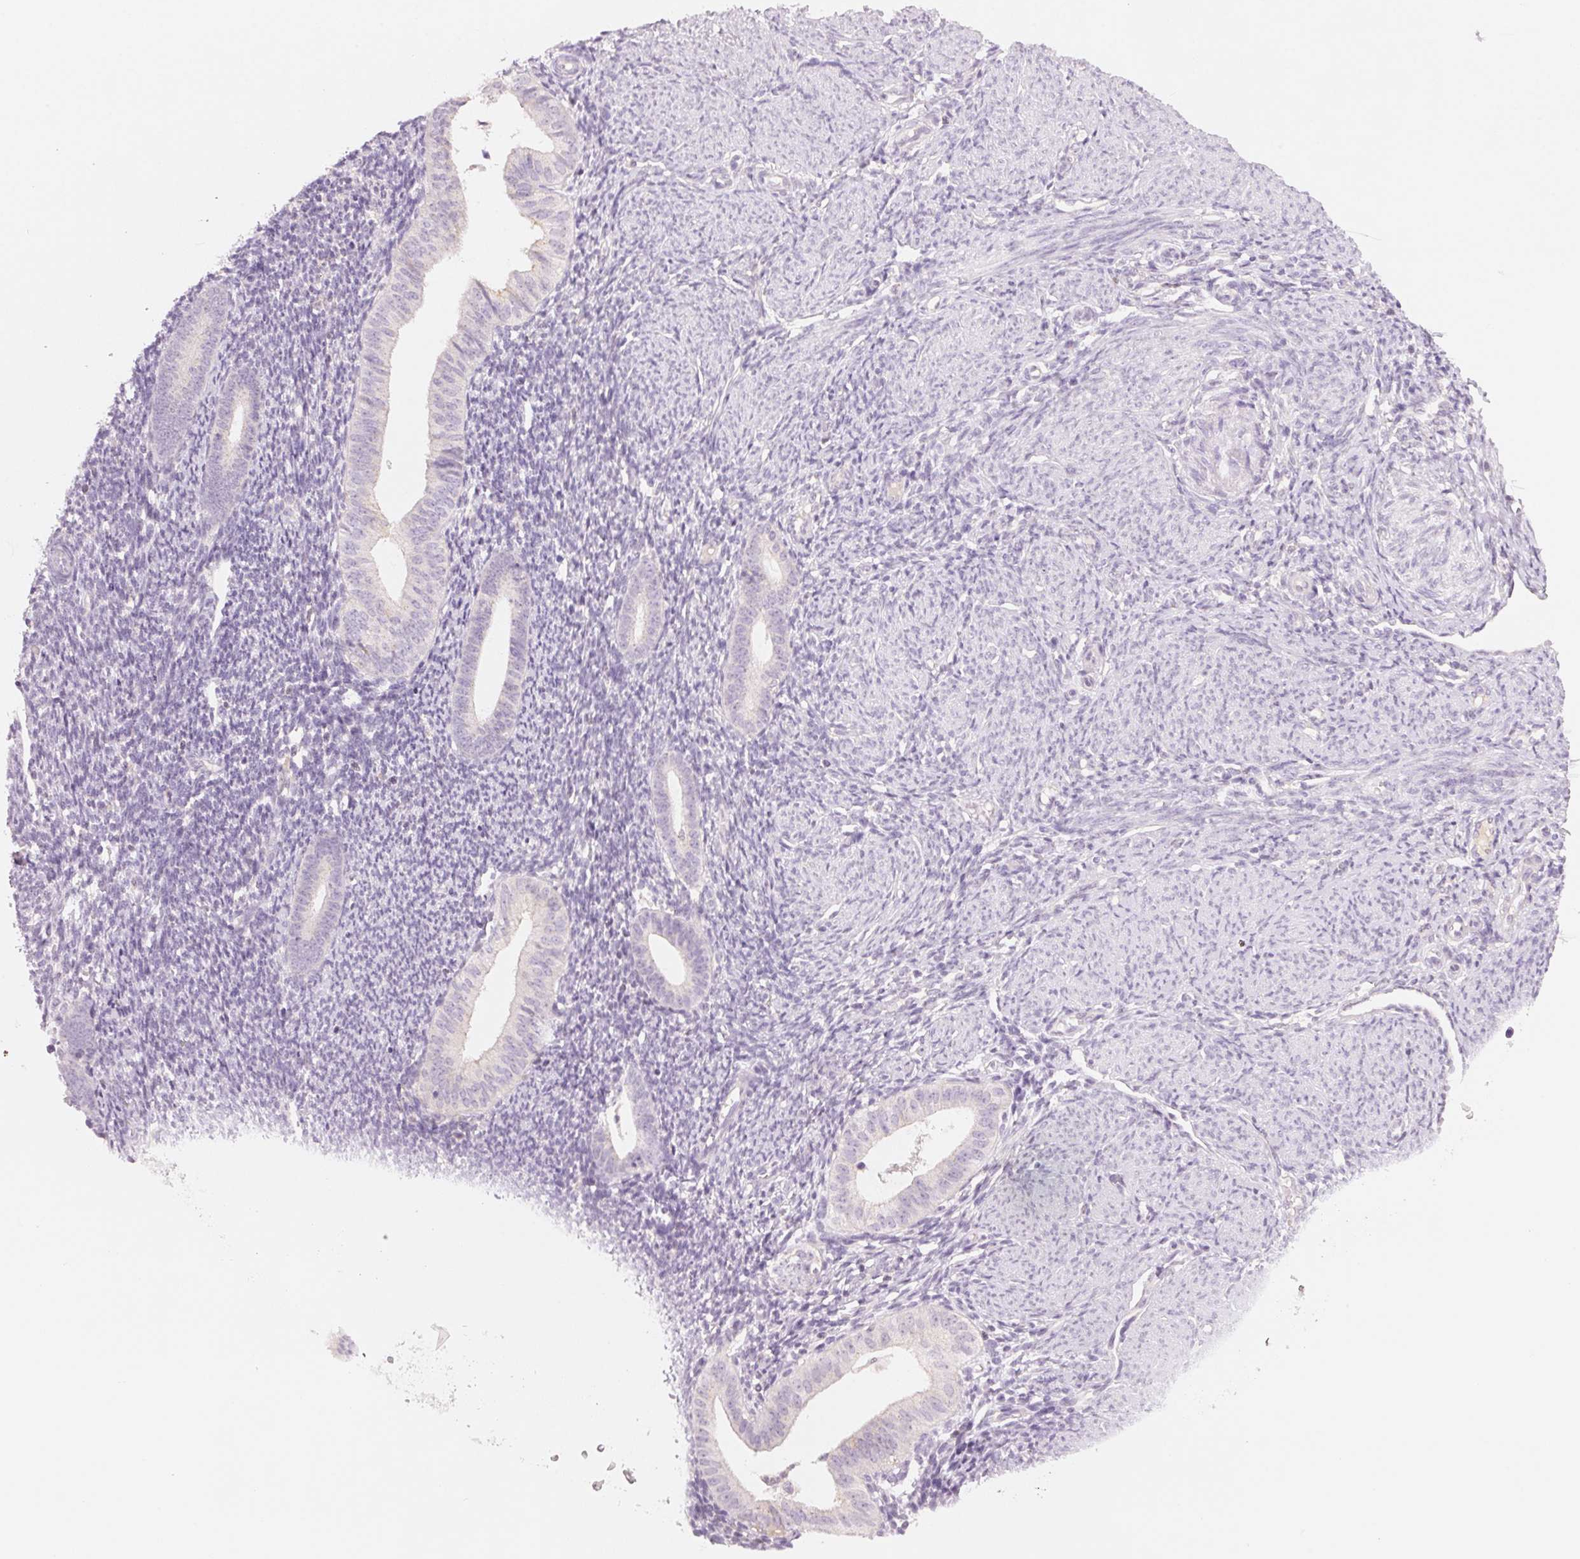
{"staining": {"intensity": "negative", "quantity": "none", "location": "none"}, "tissue": "endometrium", "cell_type": "Cells in endometrial stroma", "image_type": "normal", "snomed": [{"axis": "morphology", "description": "Normal tissue, NOS"}, {"axis": "topography", "description": "Endometrium"}], "caption": "IHC of unremarkable human endometrium reveals no expression in cells in endometrial stroma.", "gene": "HOXB13", "patient": {"sex": "female", "age": 39}}